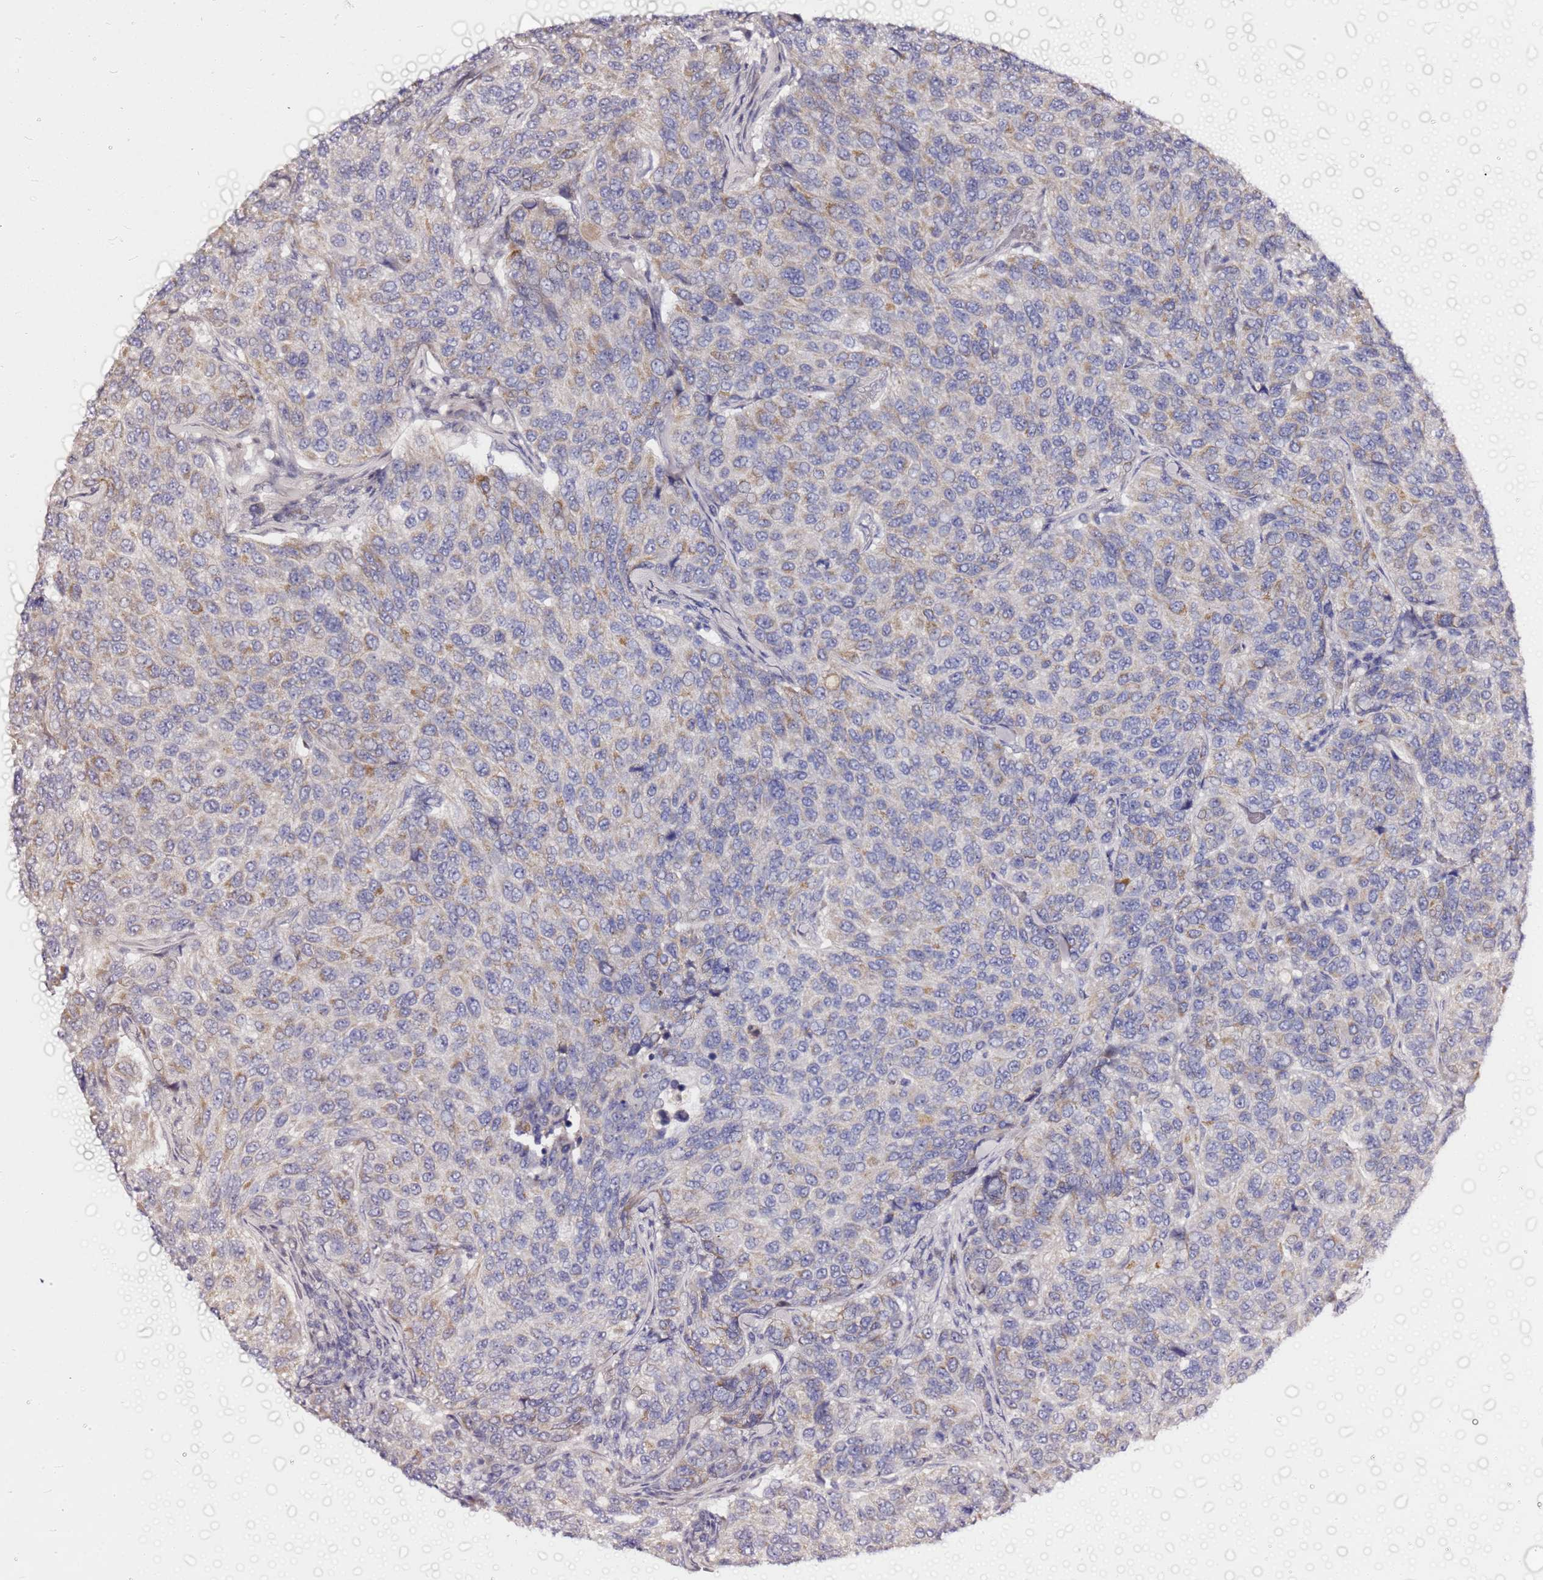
{"staining": {"intensity": "weak", "quantity": "<25%", "location": "cytoplasmic/membranous"}, "tissue": "breast cancer", "cell_type": "Tumor cells", "image_type": "cancer", "snomed": [{"axis": "morphology", "description": "Duct carcinoma"}, {"axis": "topography", "description": "Breast"}], "caption": "Immunohistochemistry image of human breast cancer (infiltrating ductal carcinoma) stained for a protein (brown), which demonstrates no staining in tumor cells.", "gene": "OR52E2", "patient": {"sex": "female", "age": 55}}